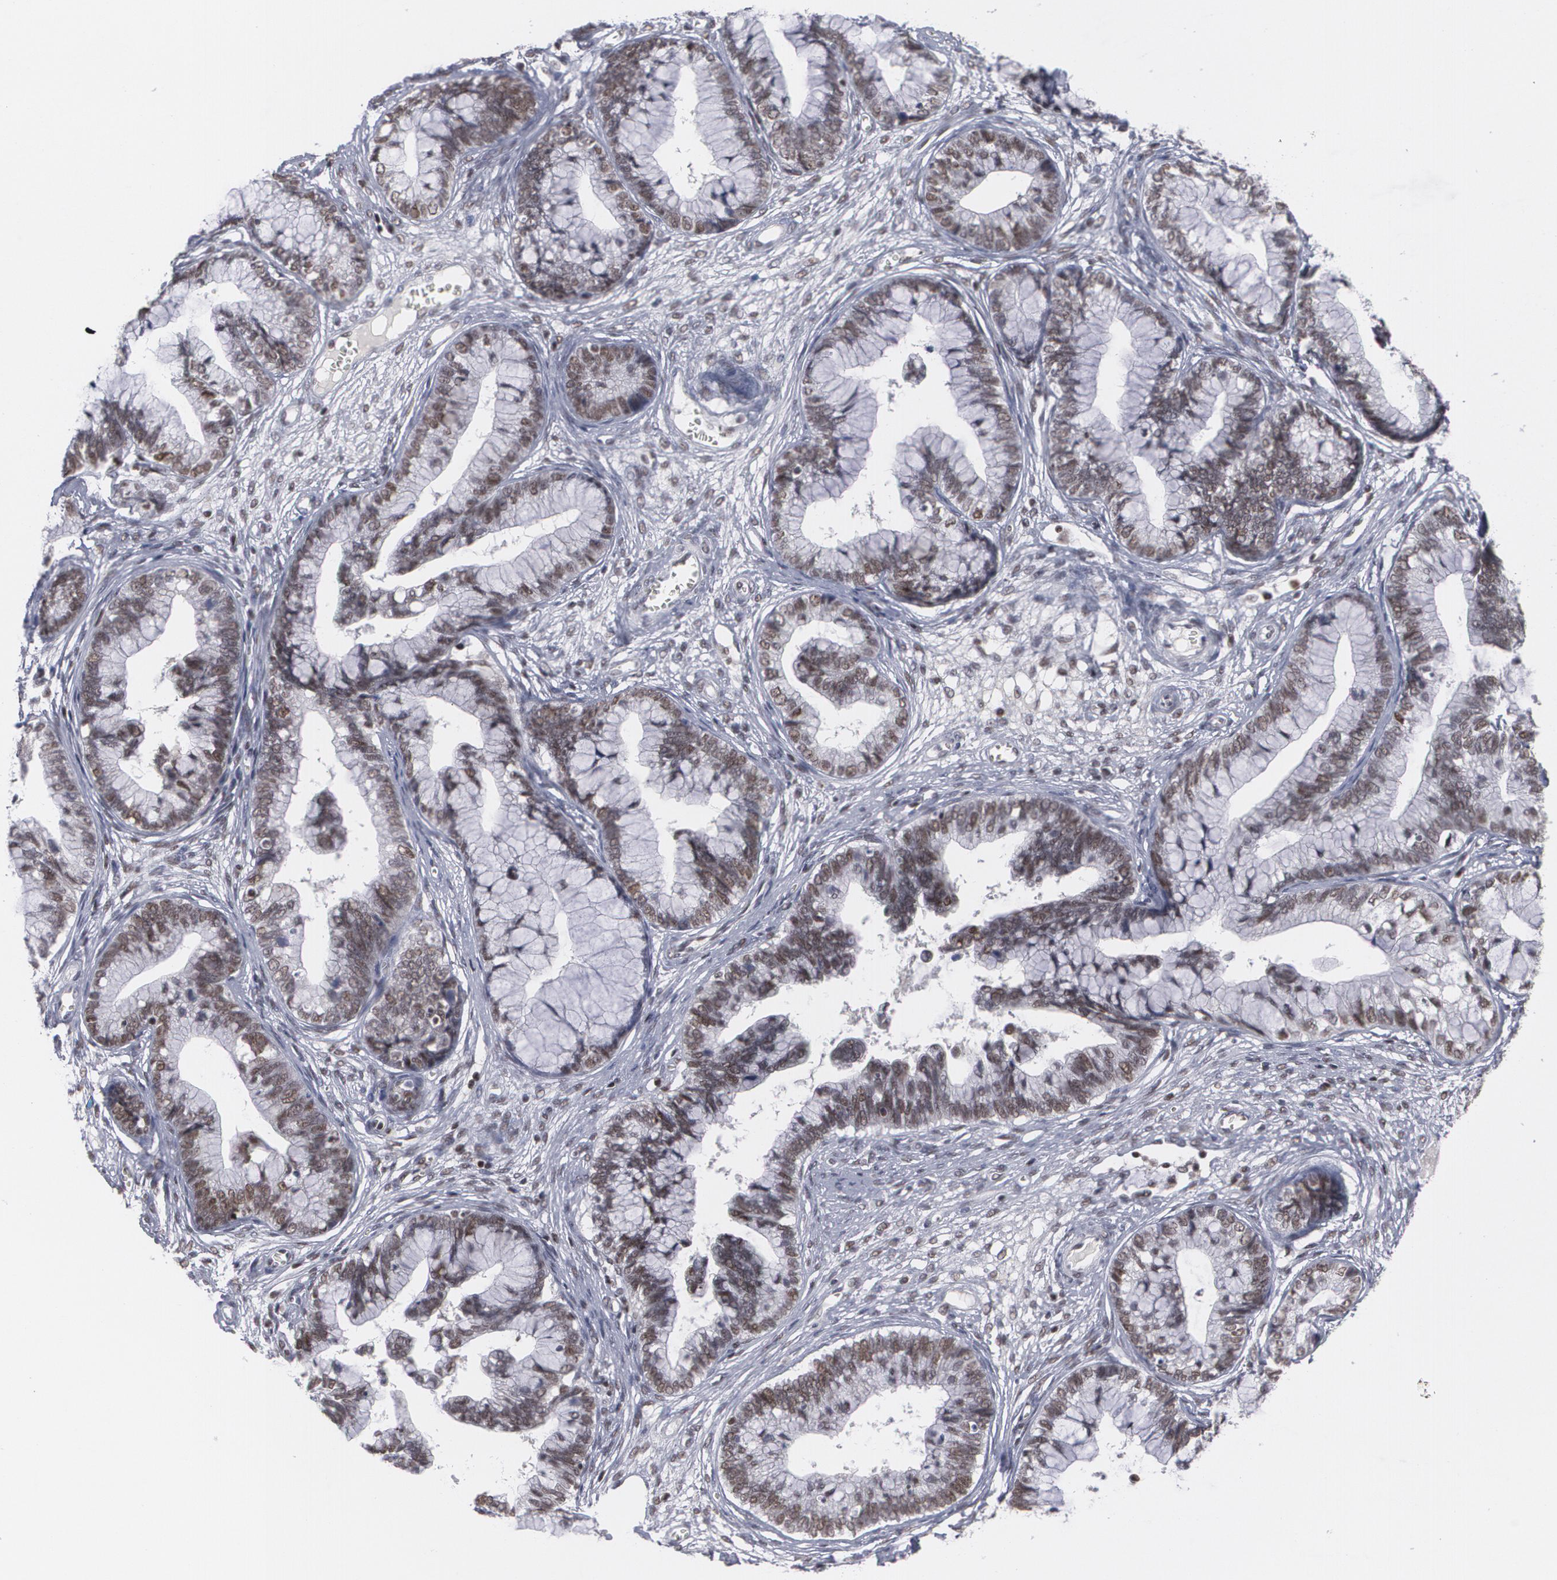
{"staining": {"intensity": "moderate", "quantity": ">75%", "location": "nuclear"}, "tissue": "cervical cancer", "cell_type": "Tumor cells", "image_type": "cancer", "snomed": [{"axis": "morphology", "description": "Adenocarcinoma, NOS"}, {"axis": "topography", "description": "Cervix"}], "caption": "Brown immunohistochemical staining in cervical cancer (adenocarcinoma) displays moderate nuclear staining in about >75% of tumor cells. (Stains: DAB in brown, nuclei in blue, Microscopy: brightfield microscopy at high magnification).", "gene": "MCL1", "patient": {"sex": "female", "age": 44}}